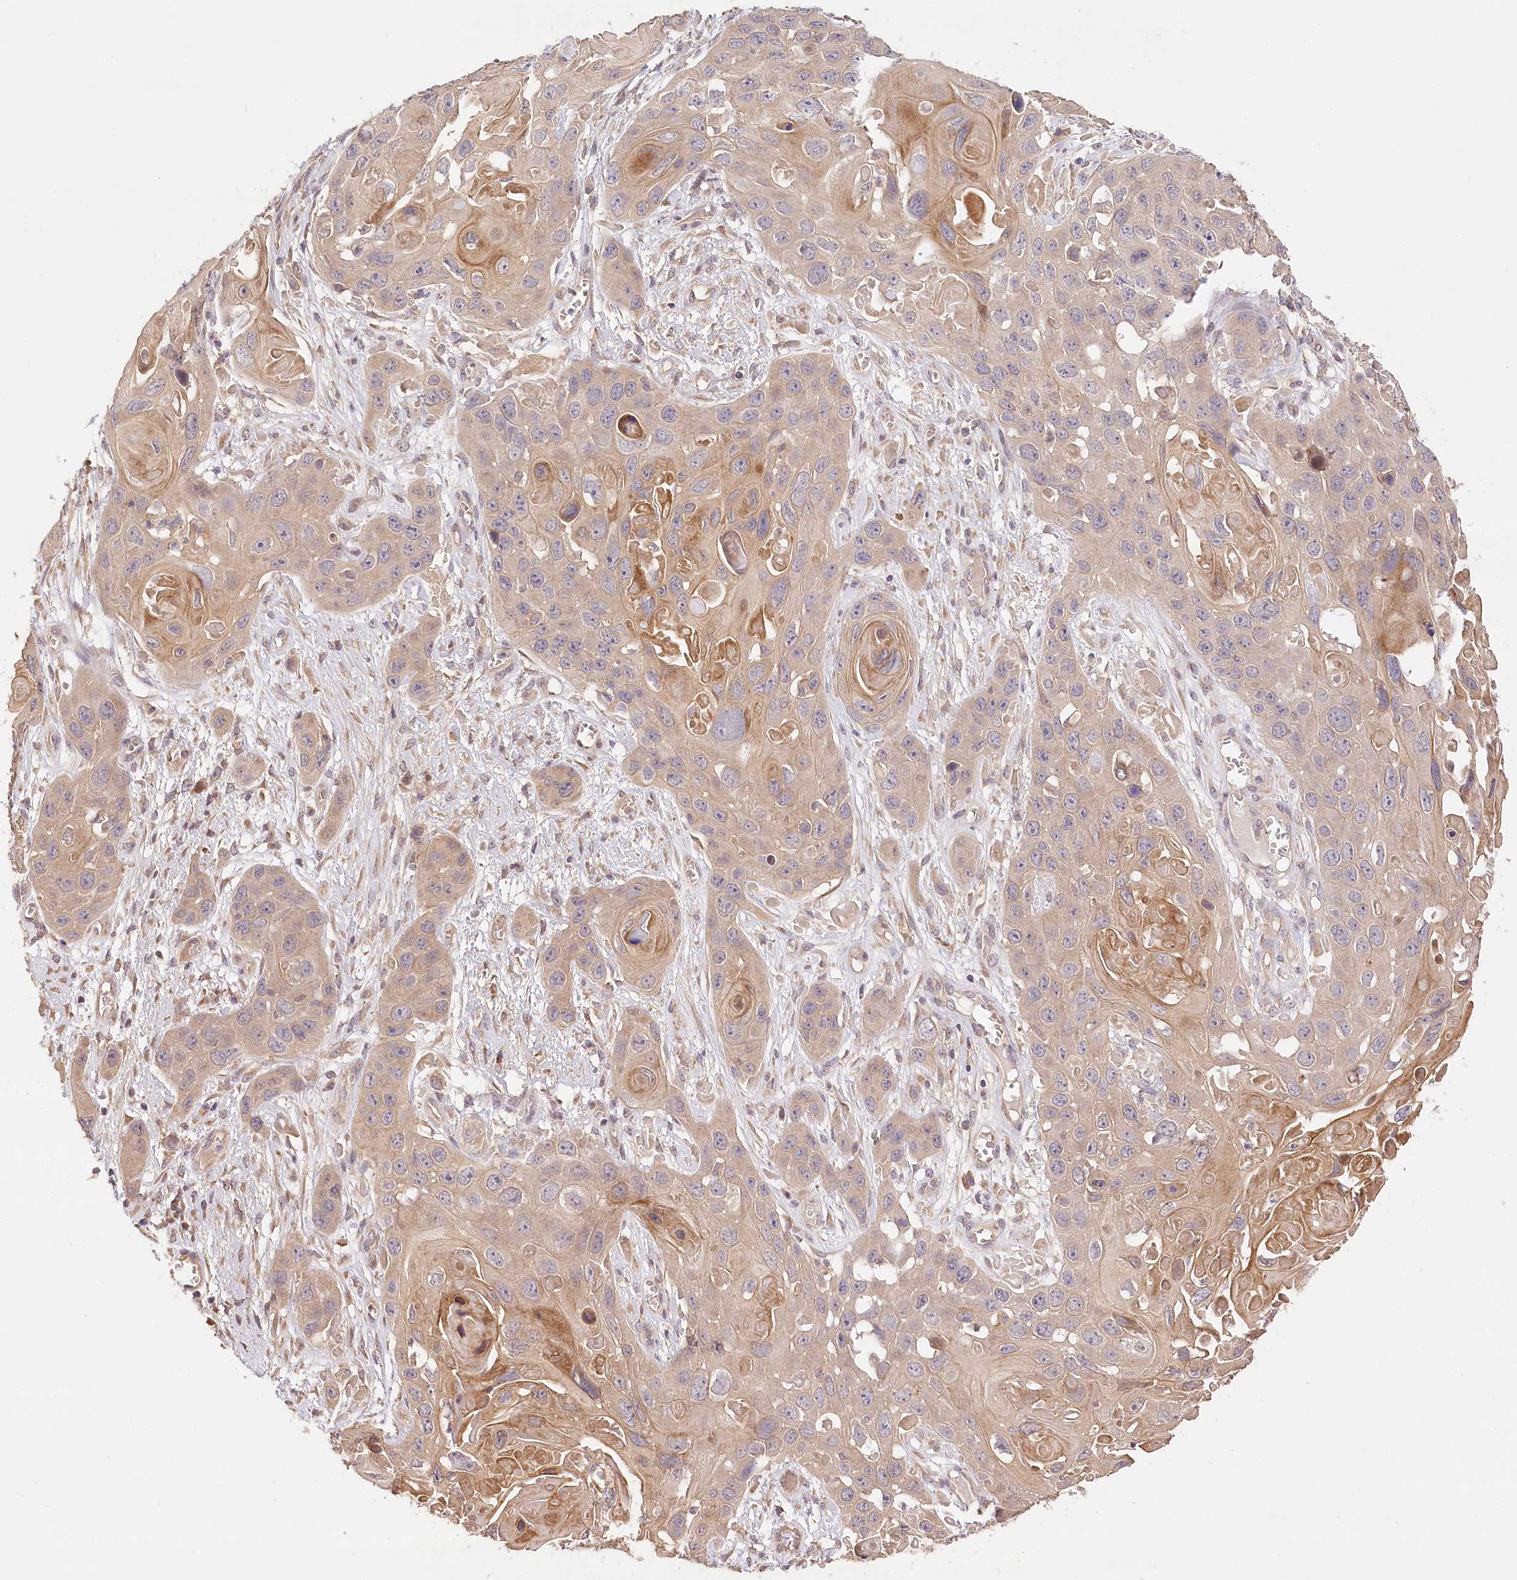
{"staining": {"intensity": "moderate", "quantity": "<25%", "location": "cytoplasmic/membranous"}, "tissue": "skin cancer", "cell_type": "Tumor cells", "image_type": "cancer", "snomed": [{"axis": "morphology", "description": "Squamous cell carcinoma, NOS"}, {"axis": "topography", "description": "Skin"}], "caption": "A photomicrograph of human skin squamous cell carcinoma stained for a protein demonstrates moderate cytoplasmic/membranous brown staining in tumor cells.", "gene": "LSS", "patient": {"sex": "male", "age": 55}}